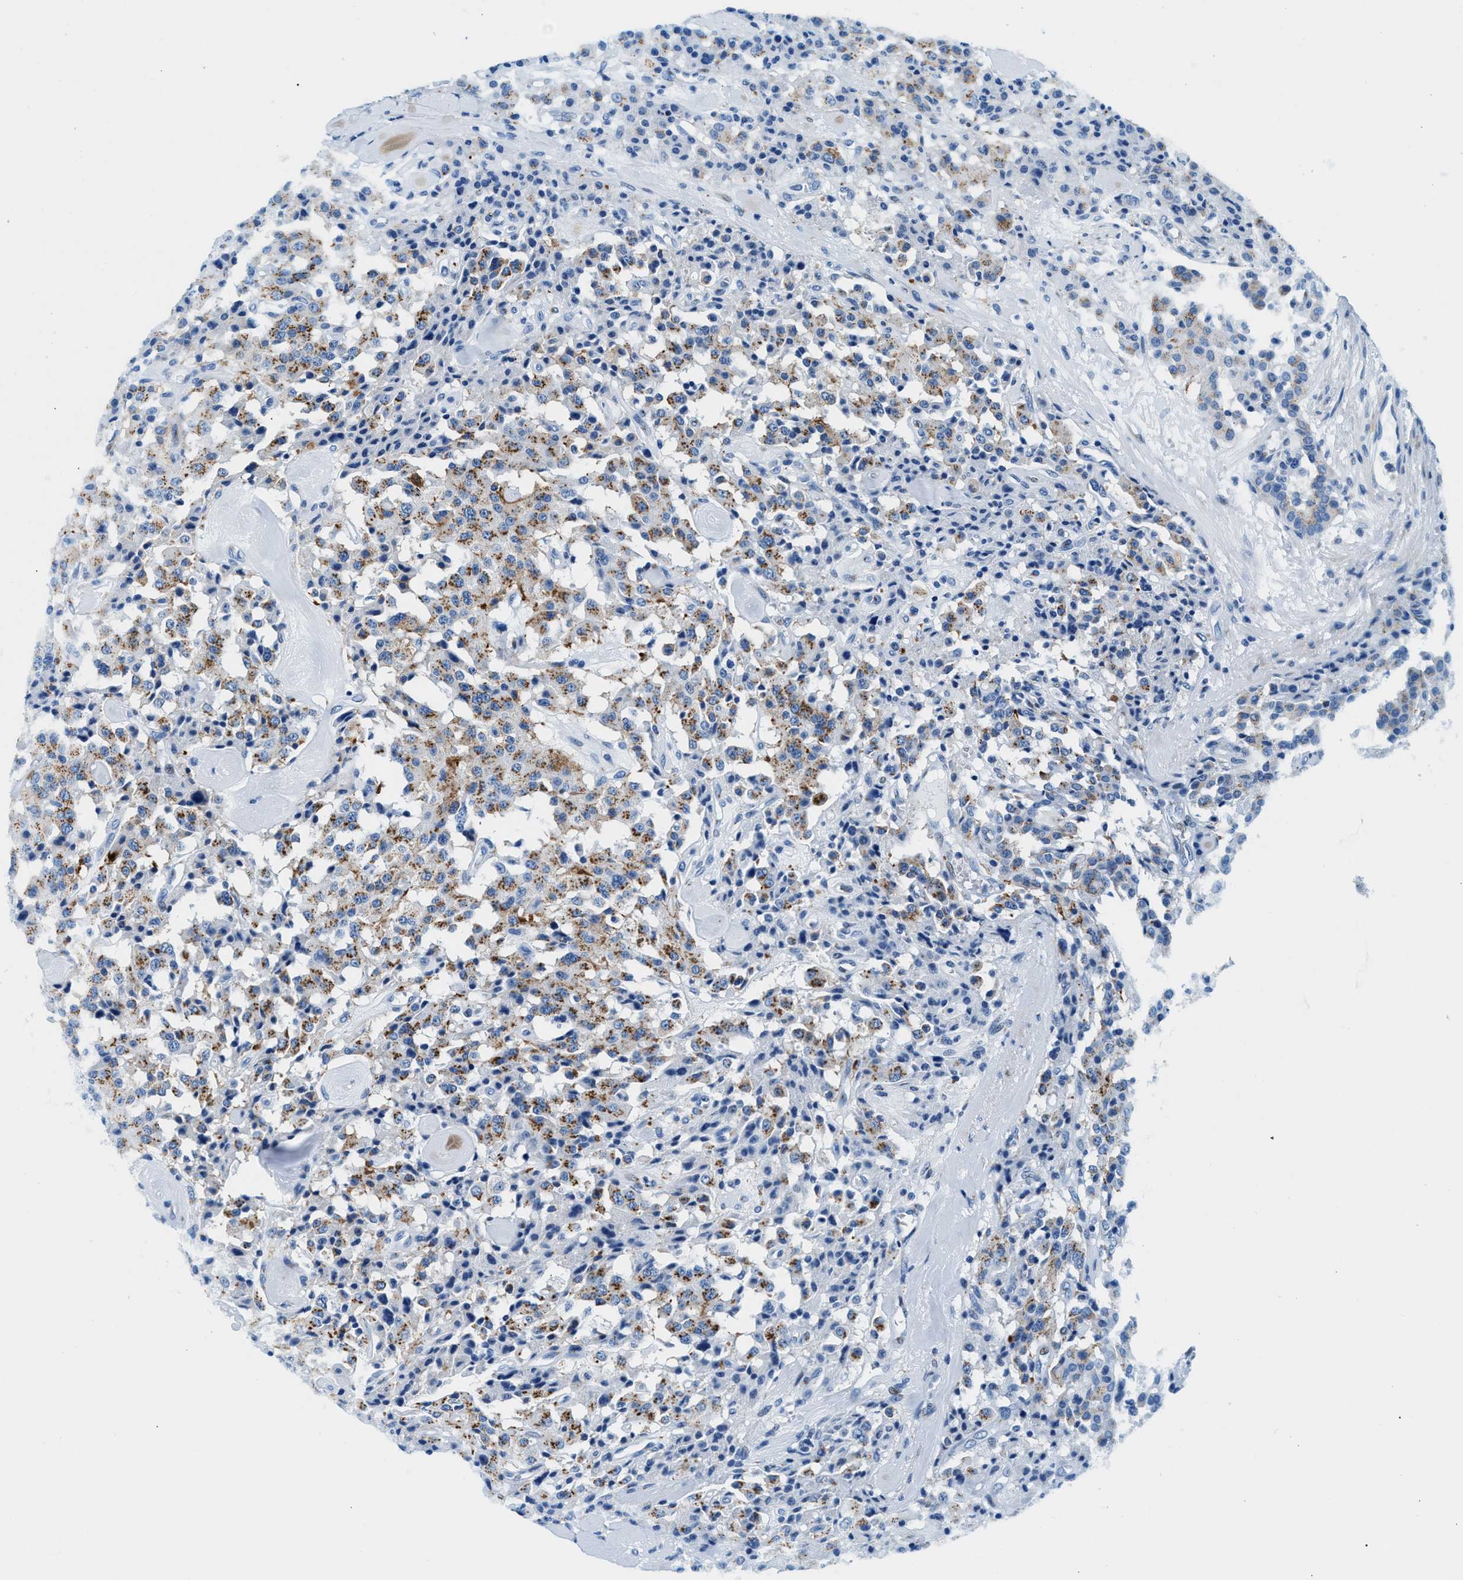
{"staining": {"intensity": "moderate", "quantity": "<25%", "location": "cytoplasmic/membranous"}, "tissue": "carcinoid", "cell_type": "Tumor cells", "image_type": "cancer", "snomed": [{"axis": "morphology", "description": "Carcinoid, malignant, NOS"}, {"axis": "topography", "description": "Lung"}], "caption": "Tumor cells display low levels of moderate cytoplasmic/membranous expression in about <25% of cells in carcinoid.", "gene": "VPS53", "patient": {"sex": "male", "age": 30}}